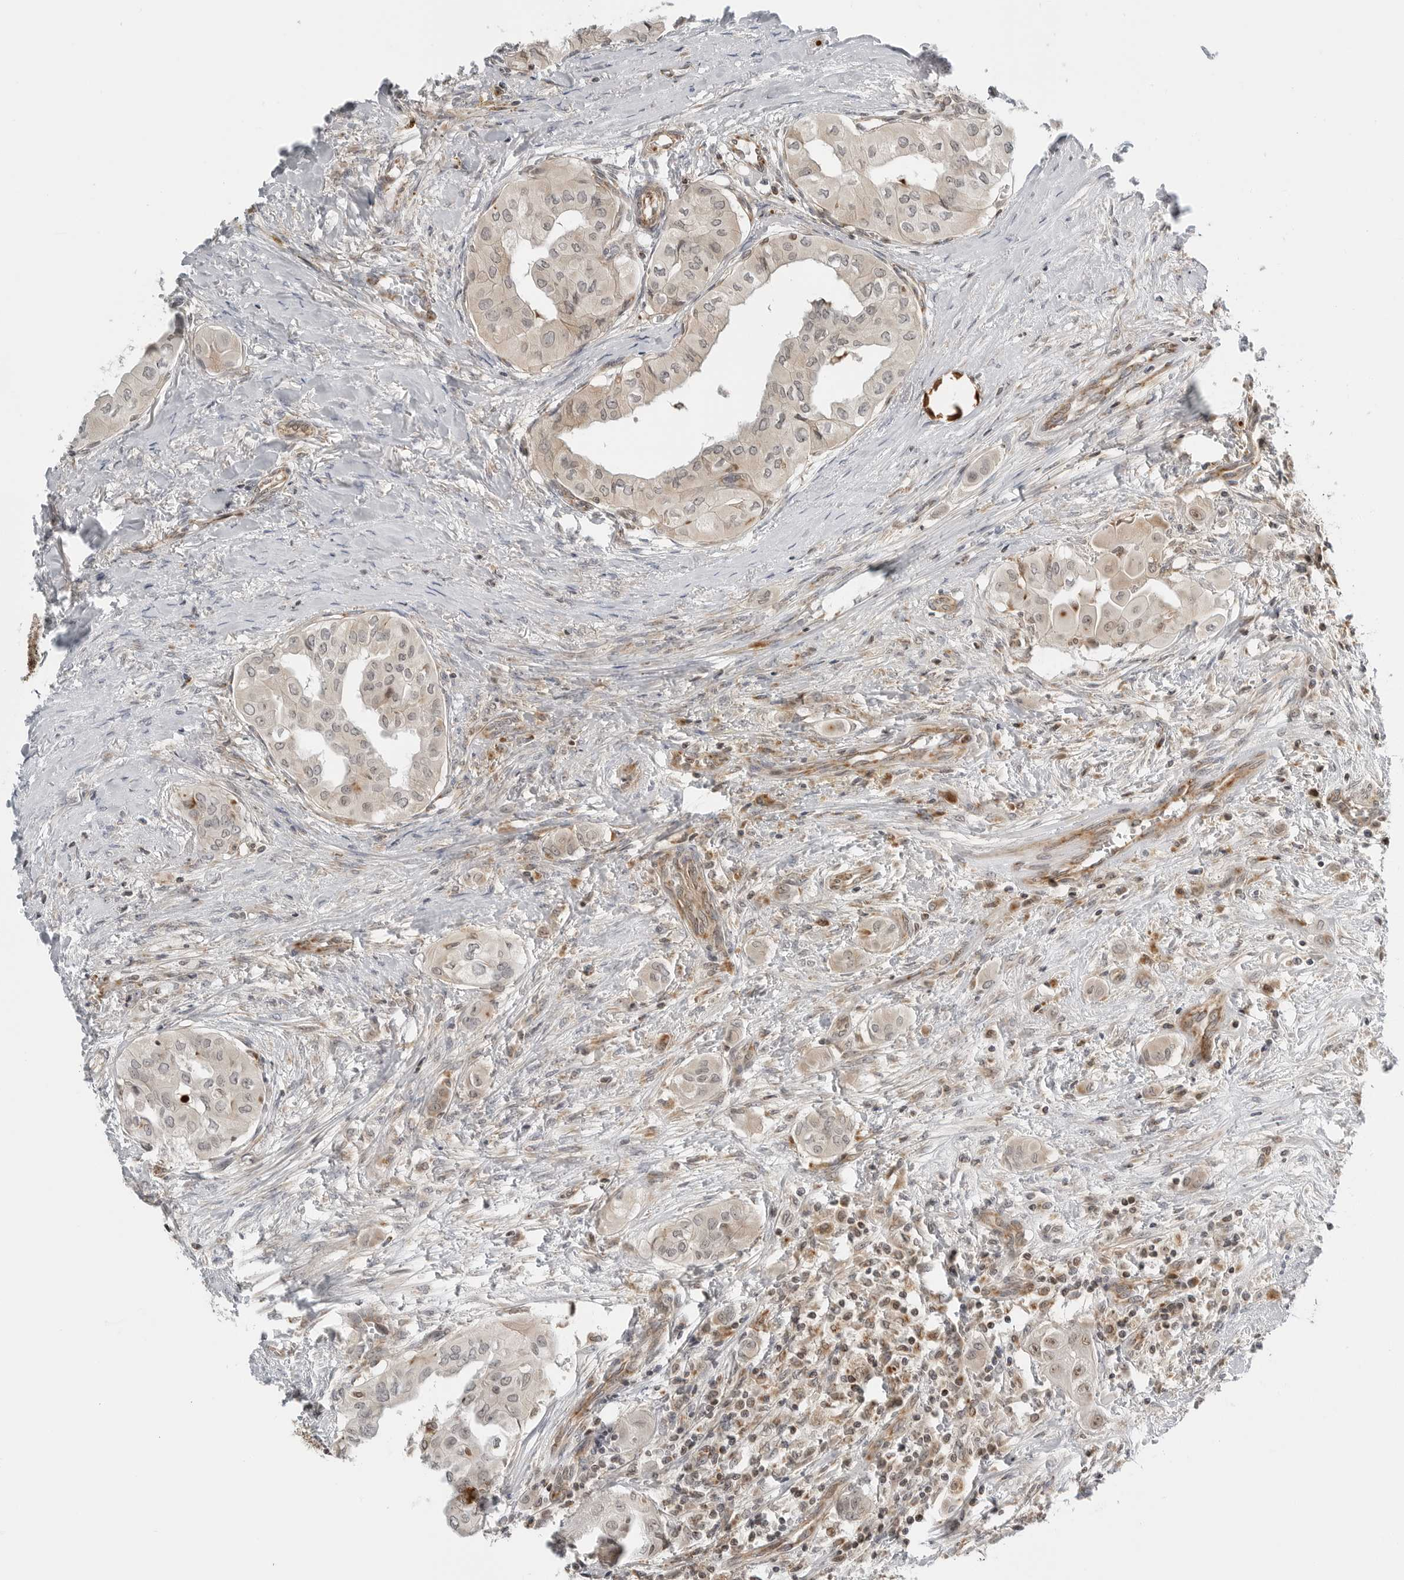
{"staining": {"intensity": "weak", "quantity": ">75%", "location": "cytoplasmic/membranous,nuclear"}, "tissue": "thyroid cancer", "cell_type": "Tumor cells", "image_type": "cancer", "snomed": [{"axis": "morphology", "description": "Papillary adenocarcinoma, NOS"}, {"axis": "topography", "description": "Thyroid gland"}], "caption": "Protein analysis of thyroid papillary adenocarcinoma tissue displays weak cytoplasmic/membranous and nuclear positivity in about >75% of tumor cells.", "gene": "PEX2", "patient": {"sex": "female", "age": 59}}